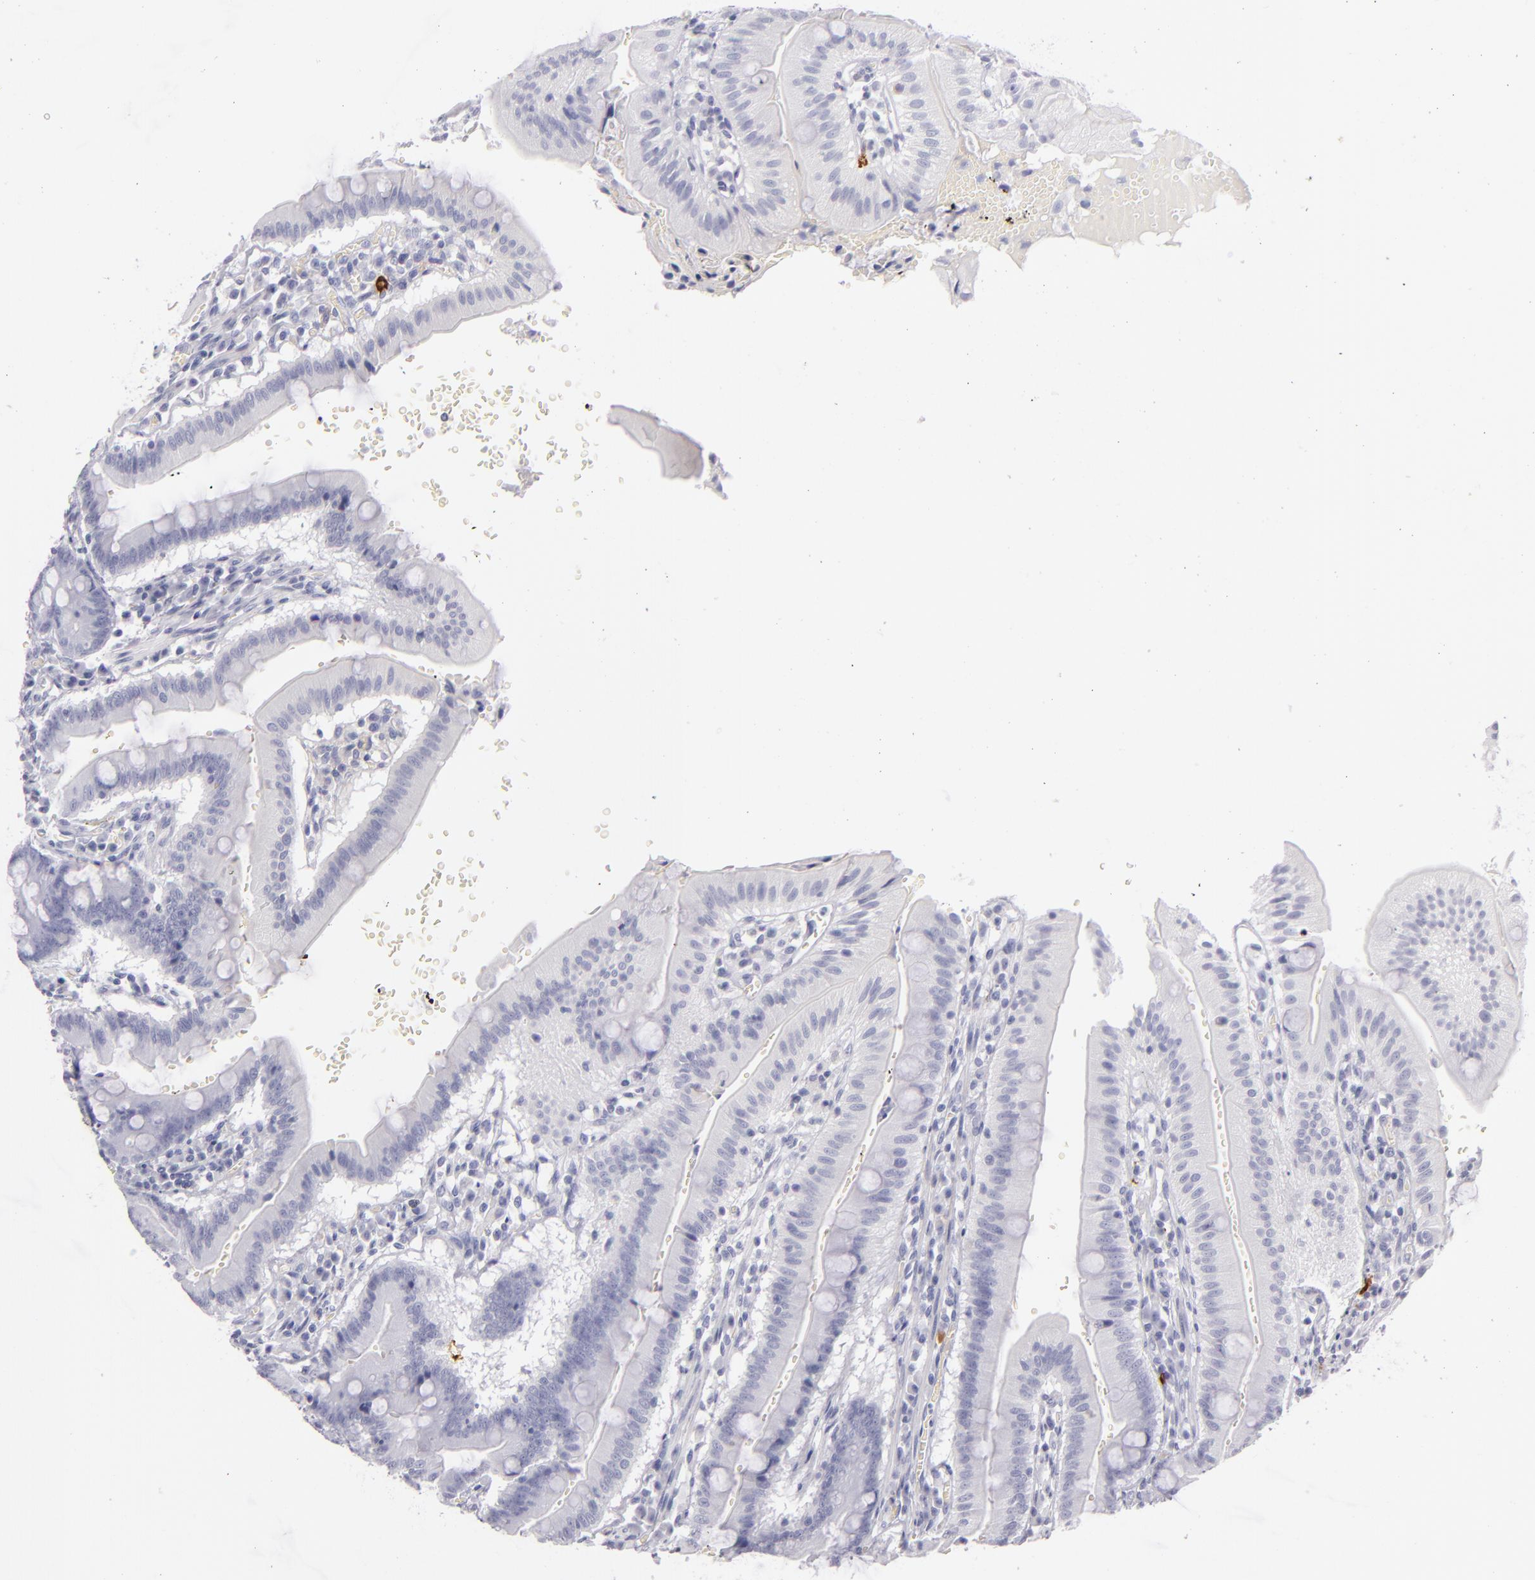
{"staining": {"intensity": "negative", "quantity": "none", "location": "none"}, "tissue": "small intestine", "cell_type": "Glandular cells", "image_type": "normal", "snomed": [{"axis": "morphology", "description": "Normal tissue, NOS"}, {"axis": "topography", "description": "Small intestine"}], "caption": "DAB immunohistochemical staining of benign small intestine exhibits no significant positivity in glandular cells.", "gene": "CD207", "patient": {"sex": "male", "age": 71}}